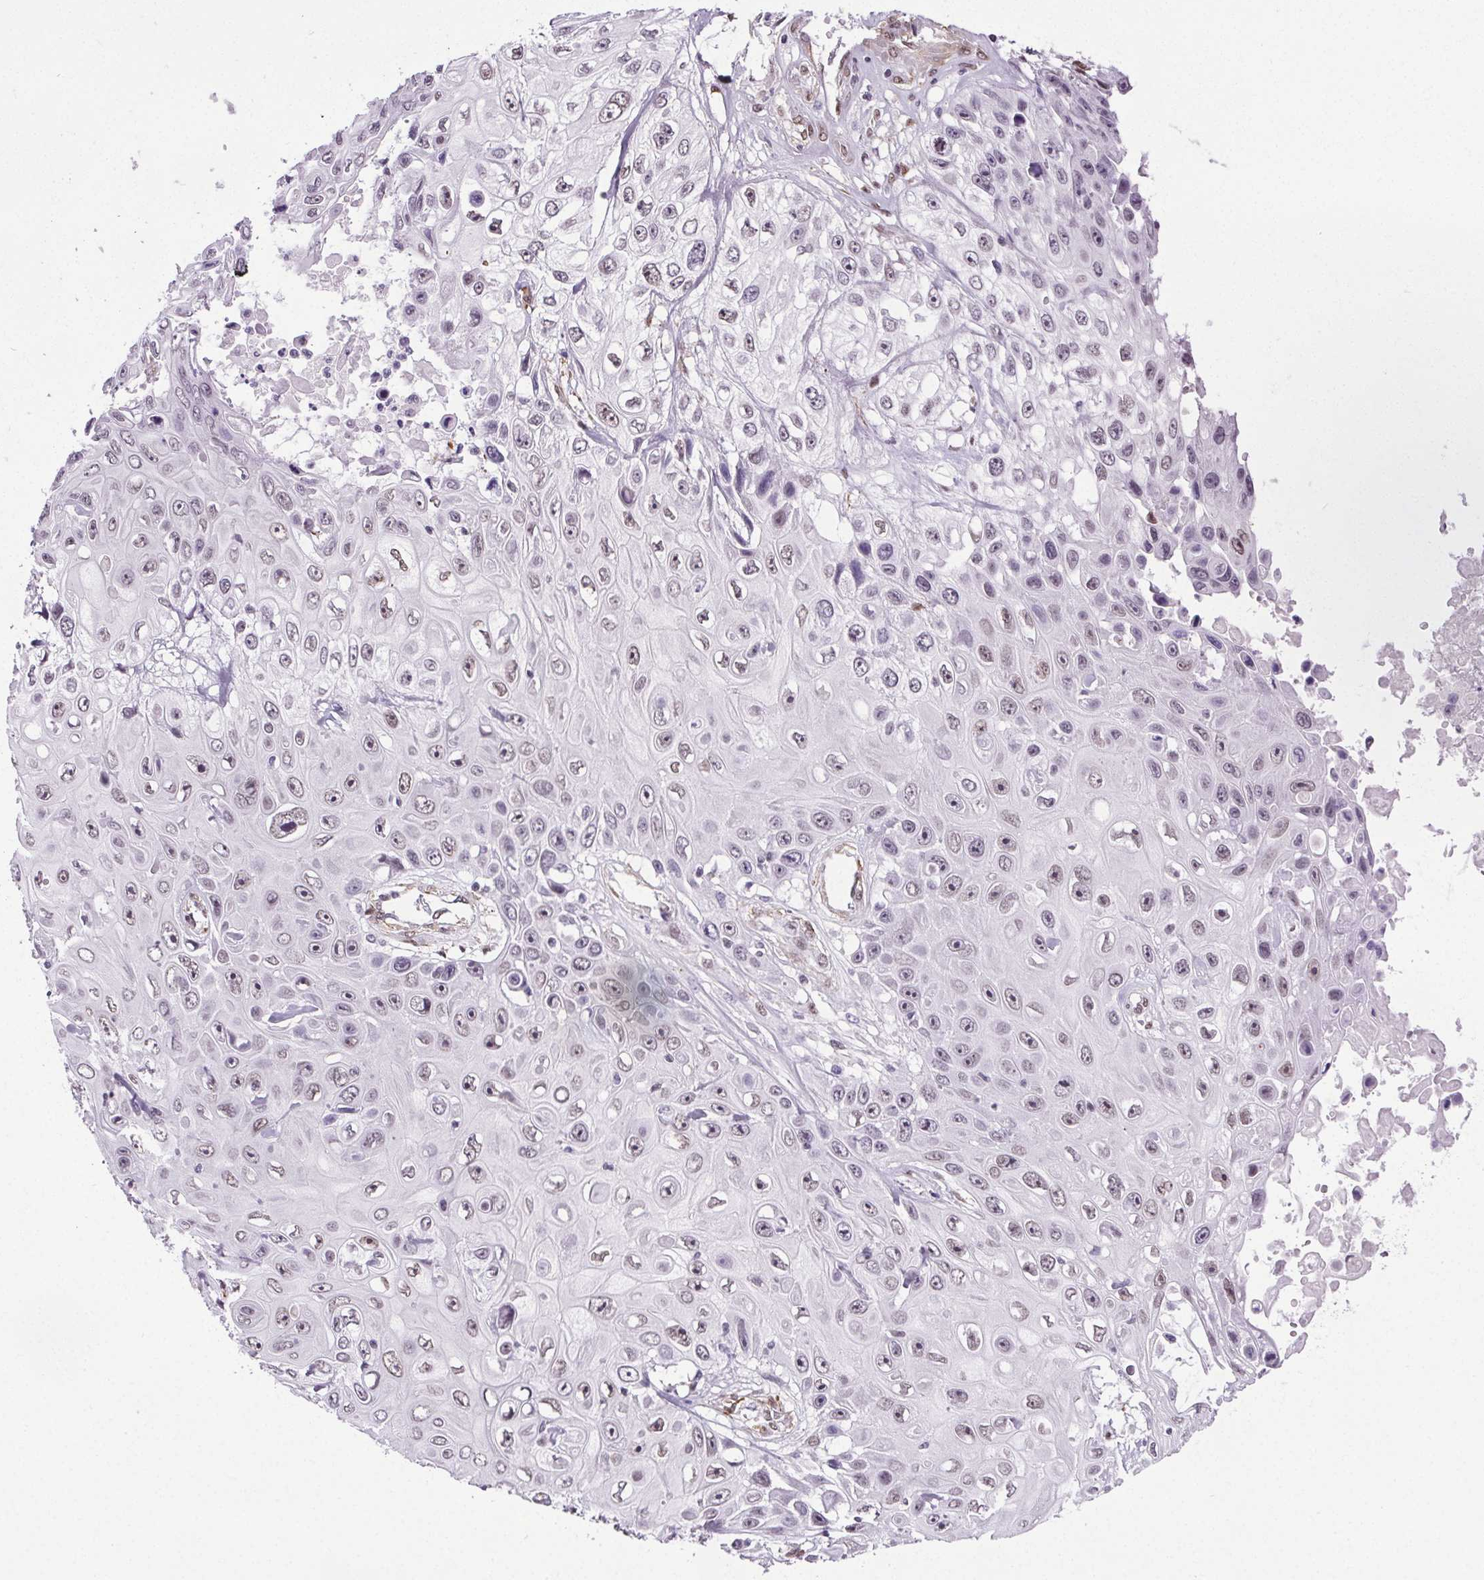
{"staining": {"intensity": "weak", "quantity": "<25%", "location": "nuclear"}, "tissue": "skin cancer", "cell_type": "Tumor cells", "image_type": "cancer", "snomed": [{"axis": "morphology", "description": "Squamous cell carcinoma, NOS"}, {"axis": "topography", "description": "Skin"}], "caption": "Immunohistochemical staining of skin cancer displays no significant staining in tumor cells. The staining is performed using DAB brown chromogen with nuclei counter-stained in using hematoxylin.", "gene": "GP6", "patient": {"sex": "male", "age": 82}}